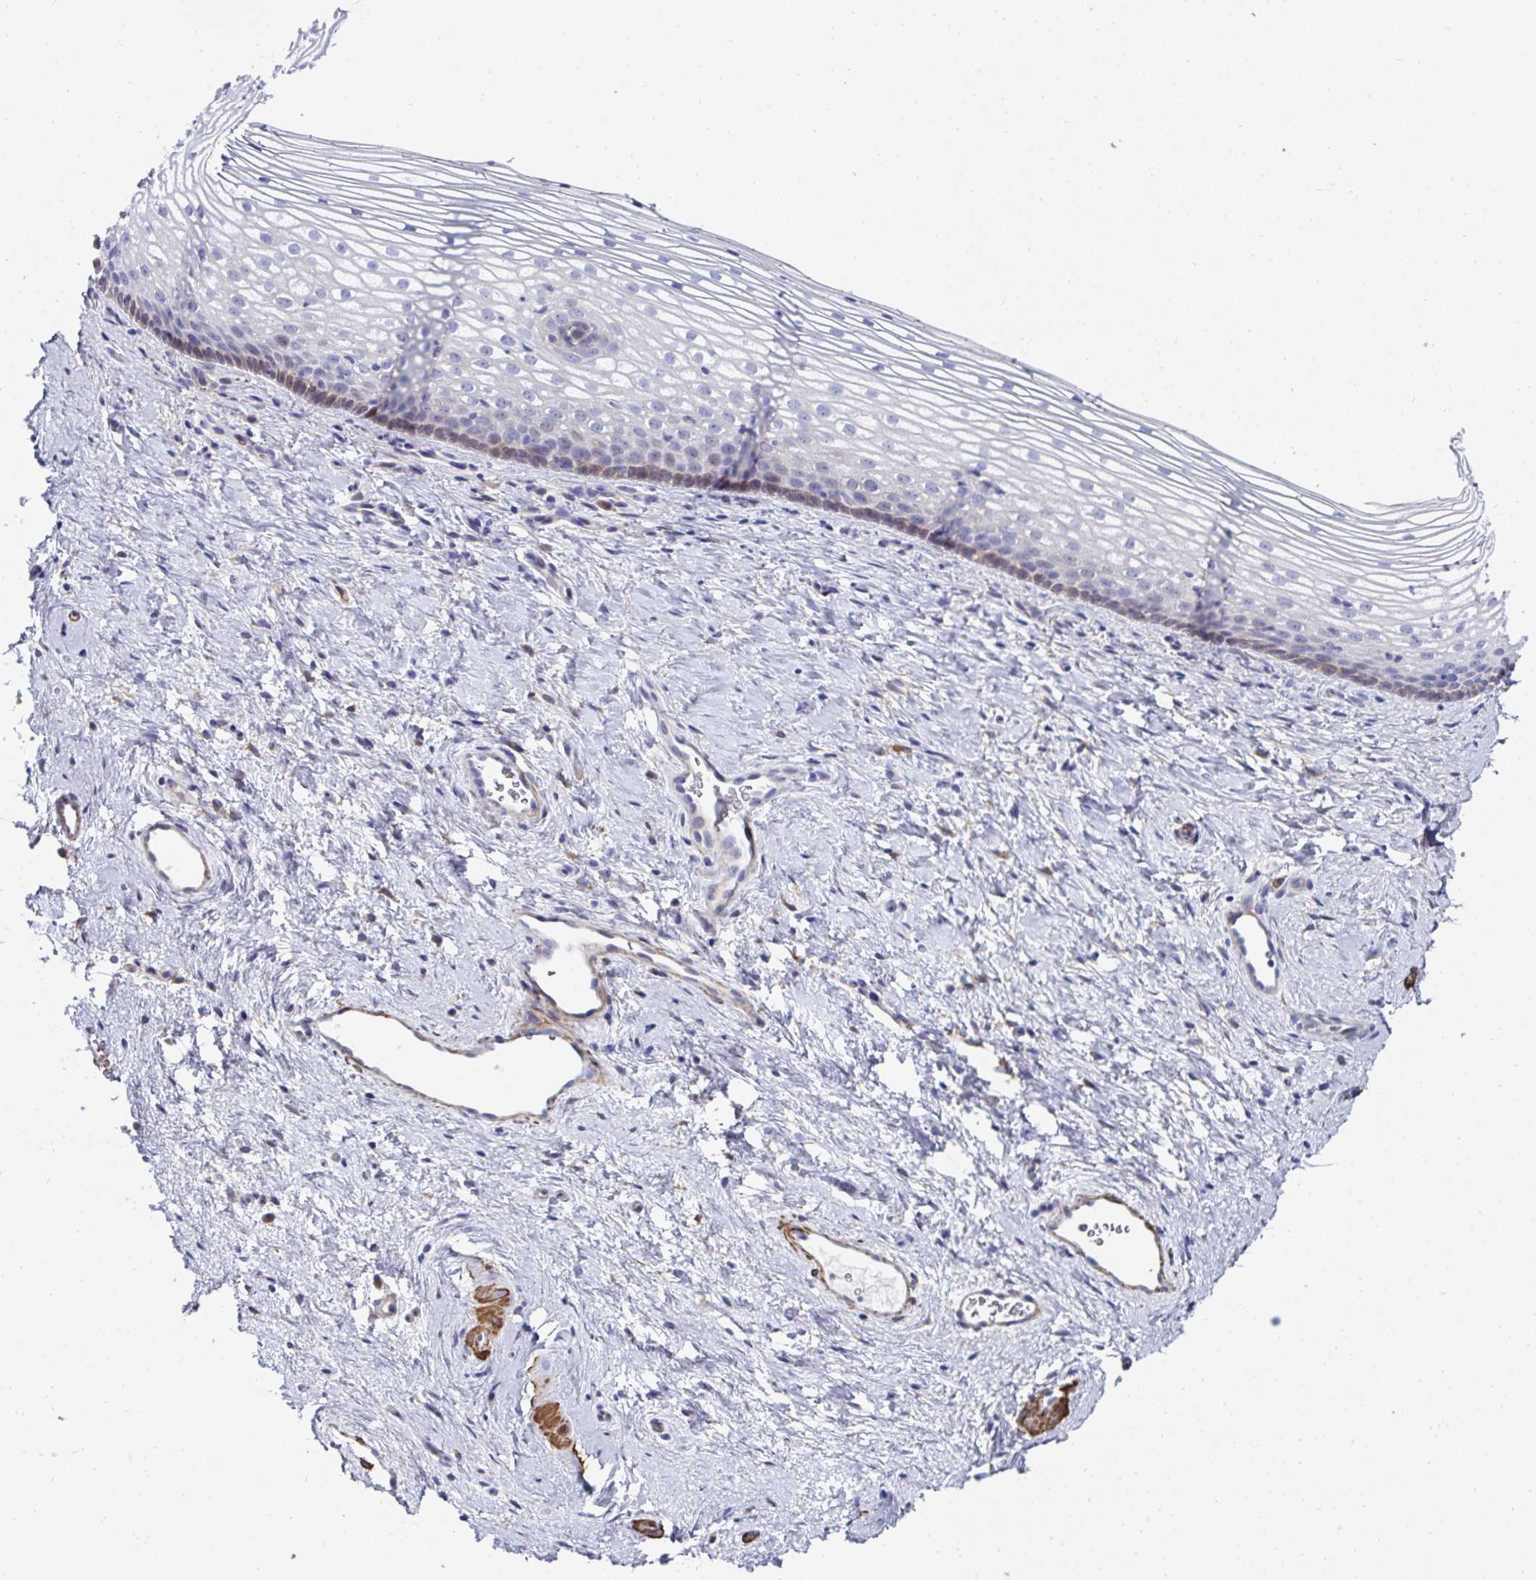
{"staining": {"intensity": "moderate", "quantity": "<25%", "location": "cytoplasmic/membranous"}, "tissue": "vagina", "cell_type": "Squamous epithelial cells", "image_type": "normal", "snomed": [{"axis": "morphology", "description": "Normal tissue, NOS"}, {"axis": "topography", "description": "Vagina"}], "caption": "Unremarkable vagina reveals moderate cytoplasmic/membranous expression in about <25% of squamous epithelial cells (DAB IHC with brightfield microscopy, high magnification)..", "gene": "FBXL13", "patient": {"sex": "female", "age": 51}}